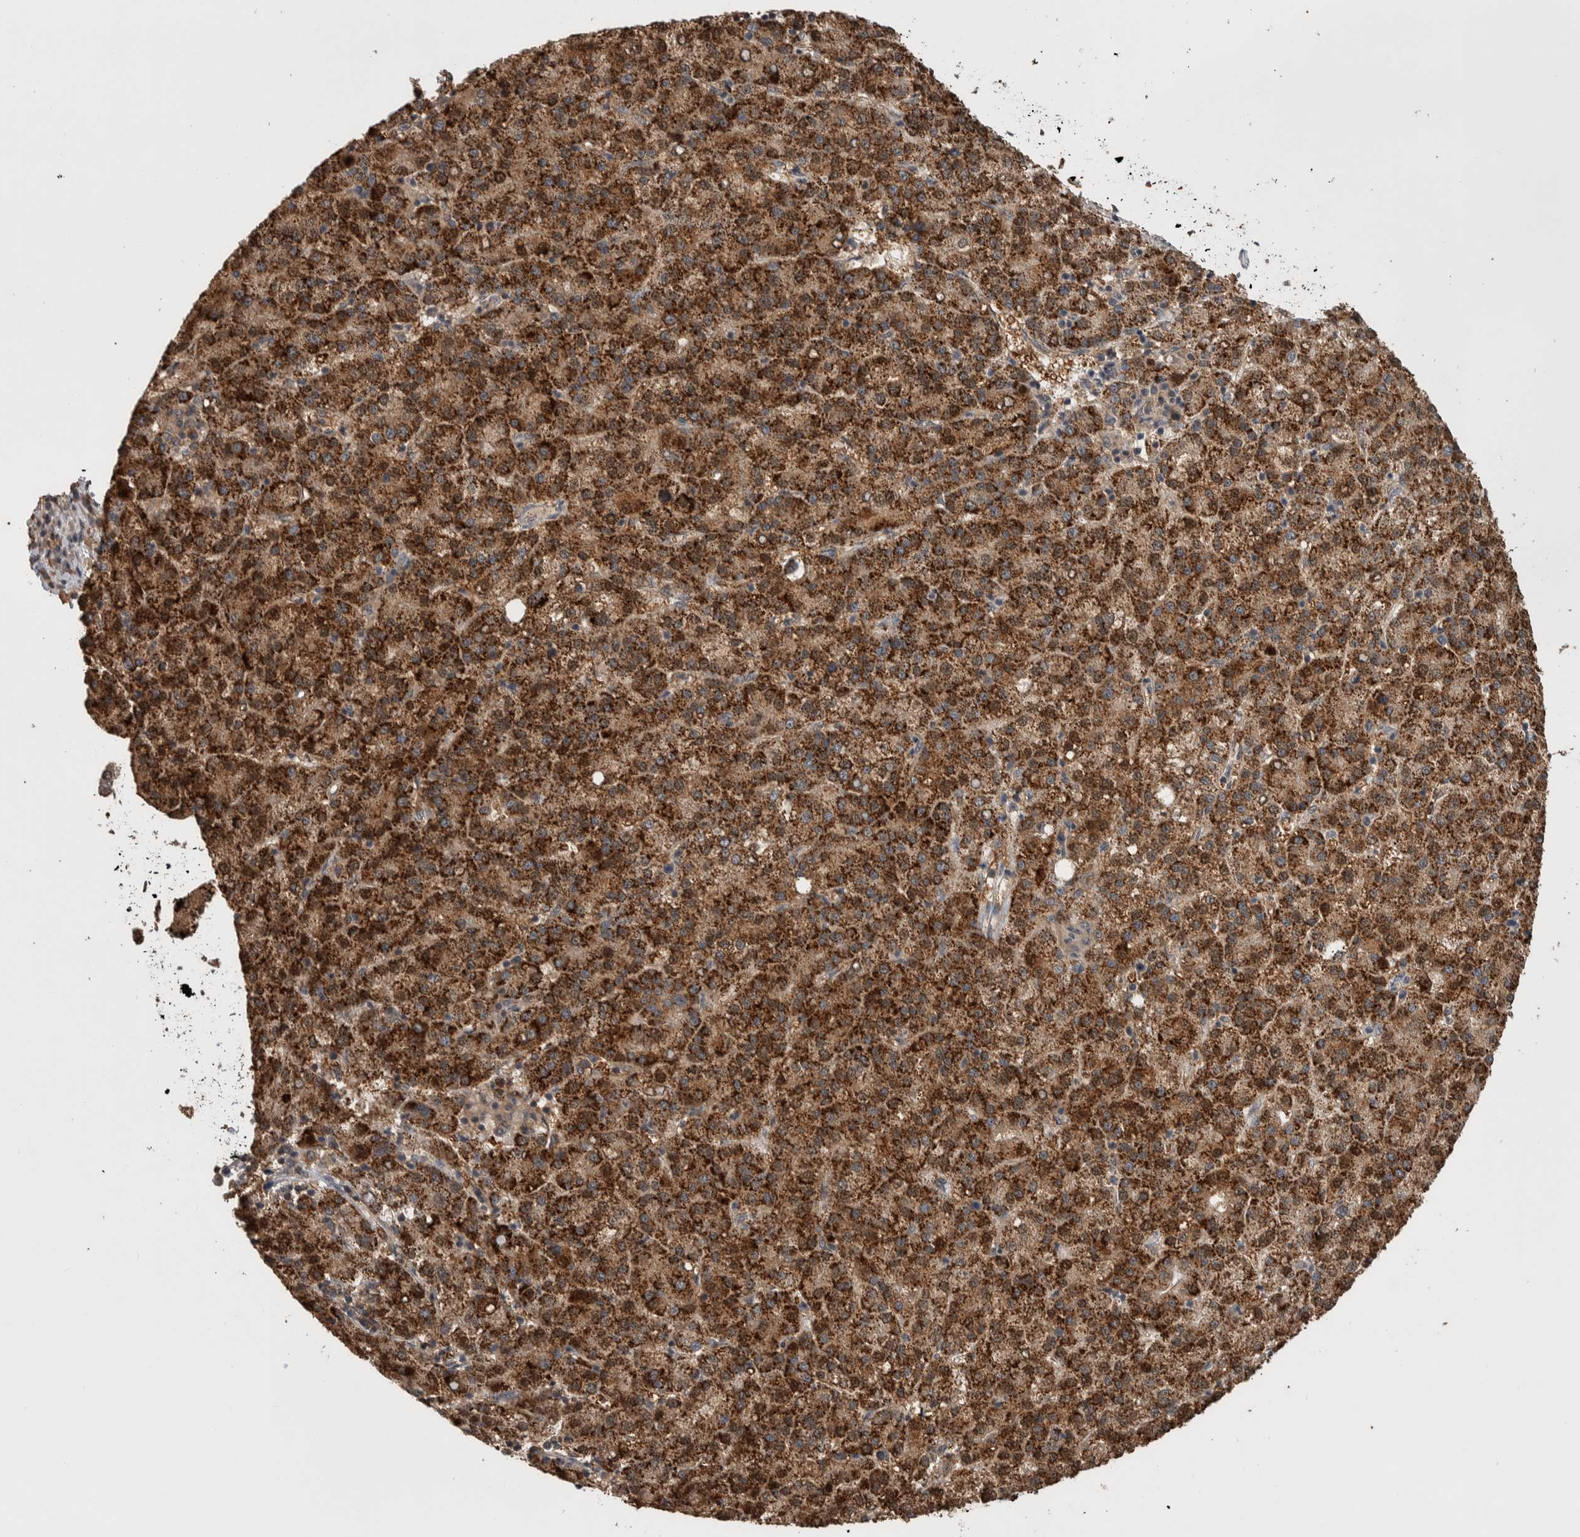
{"staining": {"intensity": "strong", "quantity": ">75%", "location": "cytoplasmic/membranous"}, "tissue": "liver cancer", "cell_type": "Tumor cells", "image_type": "cancer", "snomed": [{"axis": "morphology", "description": "Carcinoma, Hepatocellular, NOS"}, {"axis": "topography", "description": "Liver"}], "caption": "The histopathology image shows a brown stain indicating the presence of a protein in the cytoplasmic/membranous of tumor cells in liver cancer. The staining was performed using DAB to visualize the protein expression in brown, while the nuclei were stained in blue with hematoxylin (Magnification: 20x).", "gene": "DVL2", "patient": {"sex": "female", "age": 58}}